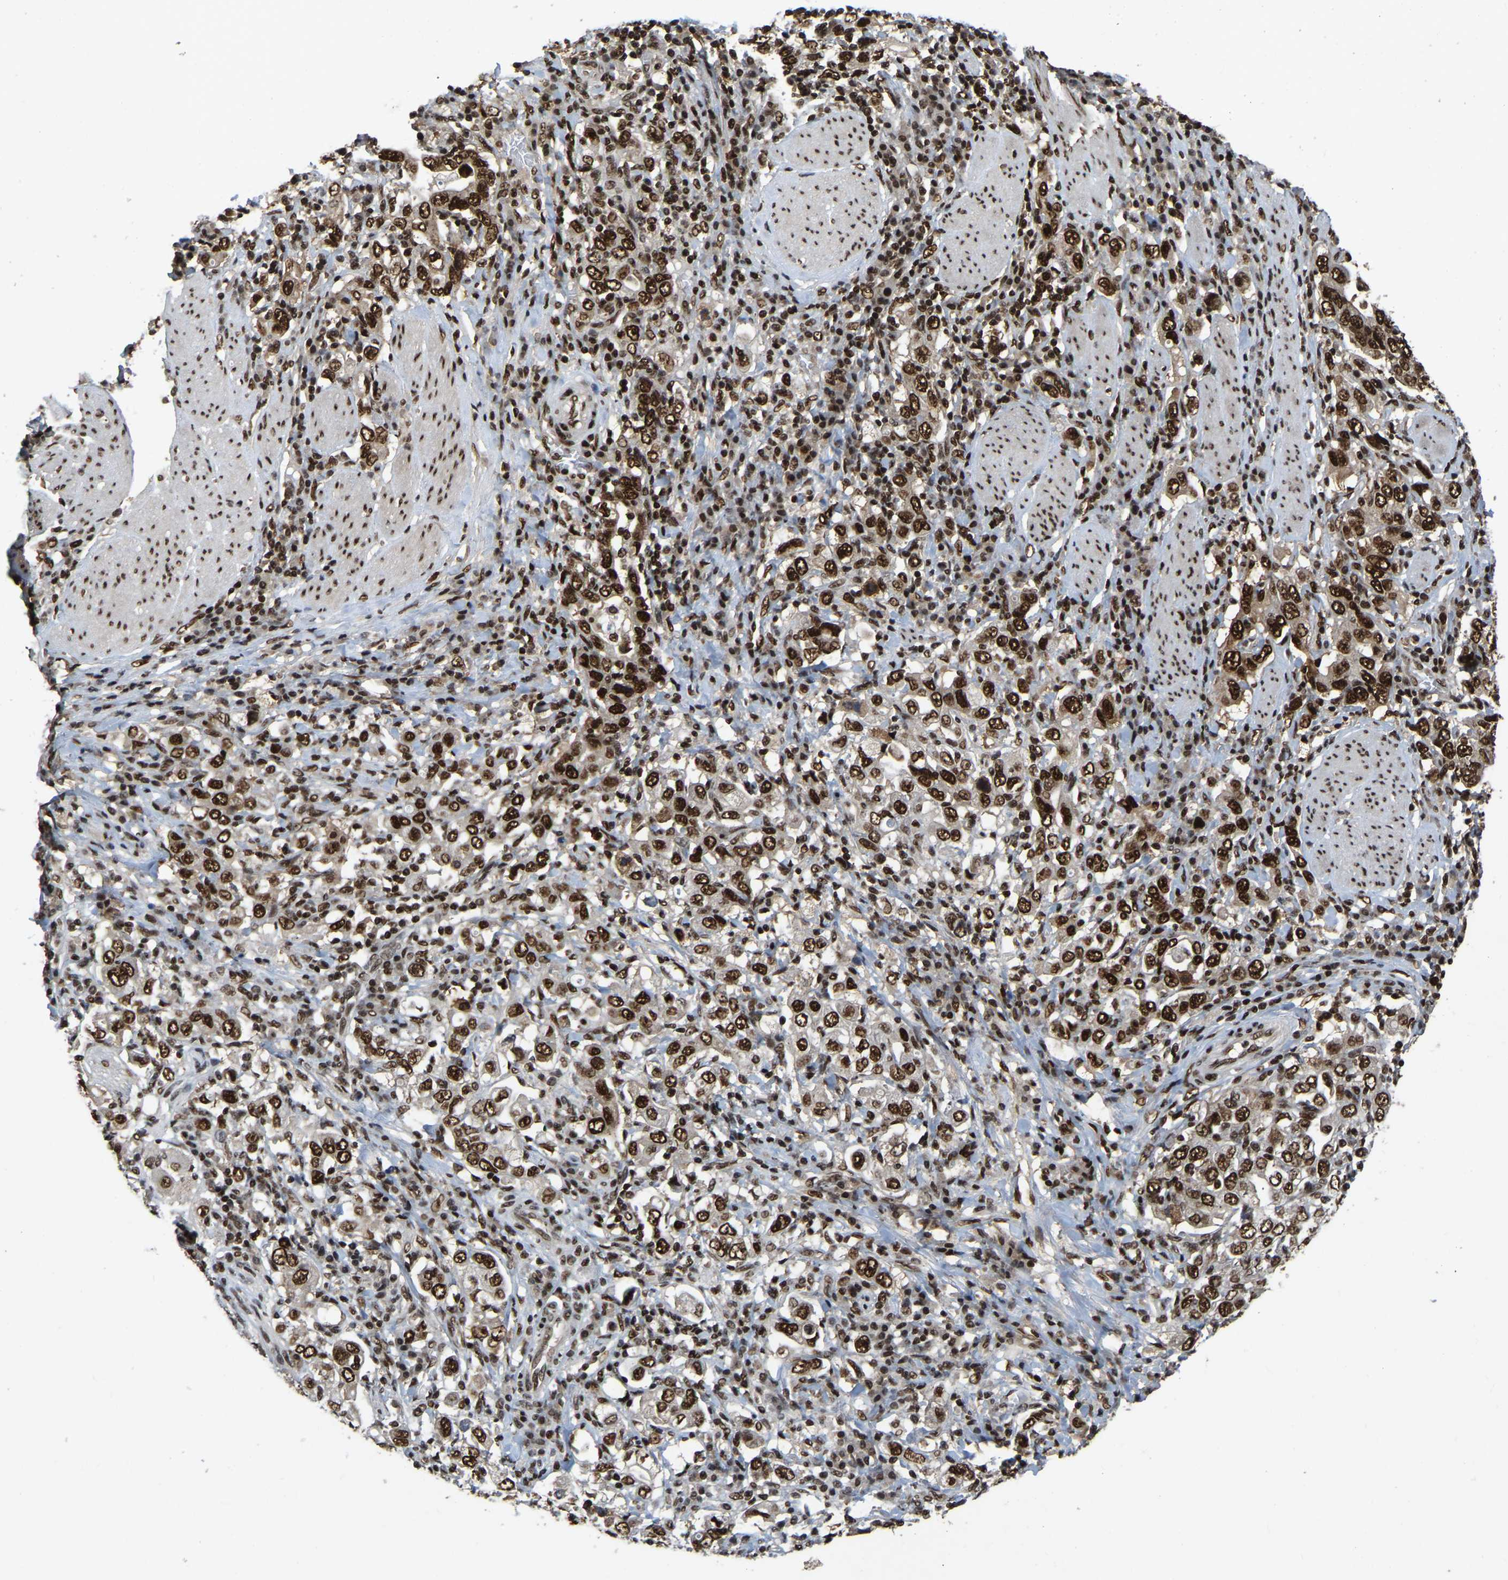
{"staining": {"intensity": "strong", "quantity": ">75%", "location": "nuclear"}, "tissue": "stomach cancer", "cell_type": "Tumor cells", "image_type": "cancer", "snomed": [{"axis": "morphology", "description": "Adenocarcinoma, NOS"}, {"axis": "topography", "description": "Stomach, upper"}], "caption": "Strong nuclear staining is identified in approximately >75% of tumor cells in stomach cancer (adenocarcinoma).", "gene": "TBL1XR1", "patient": {"sex": "male", "age": 62}}